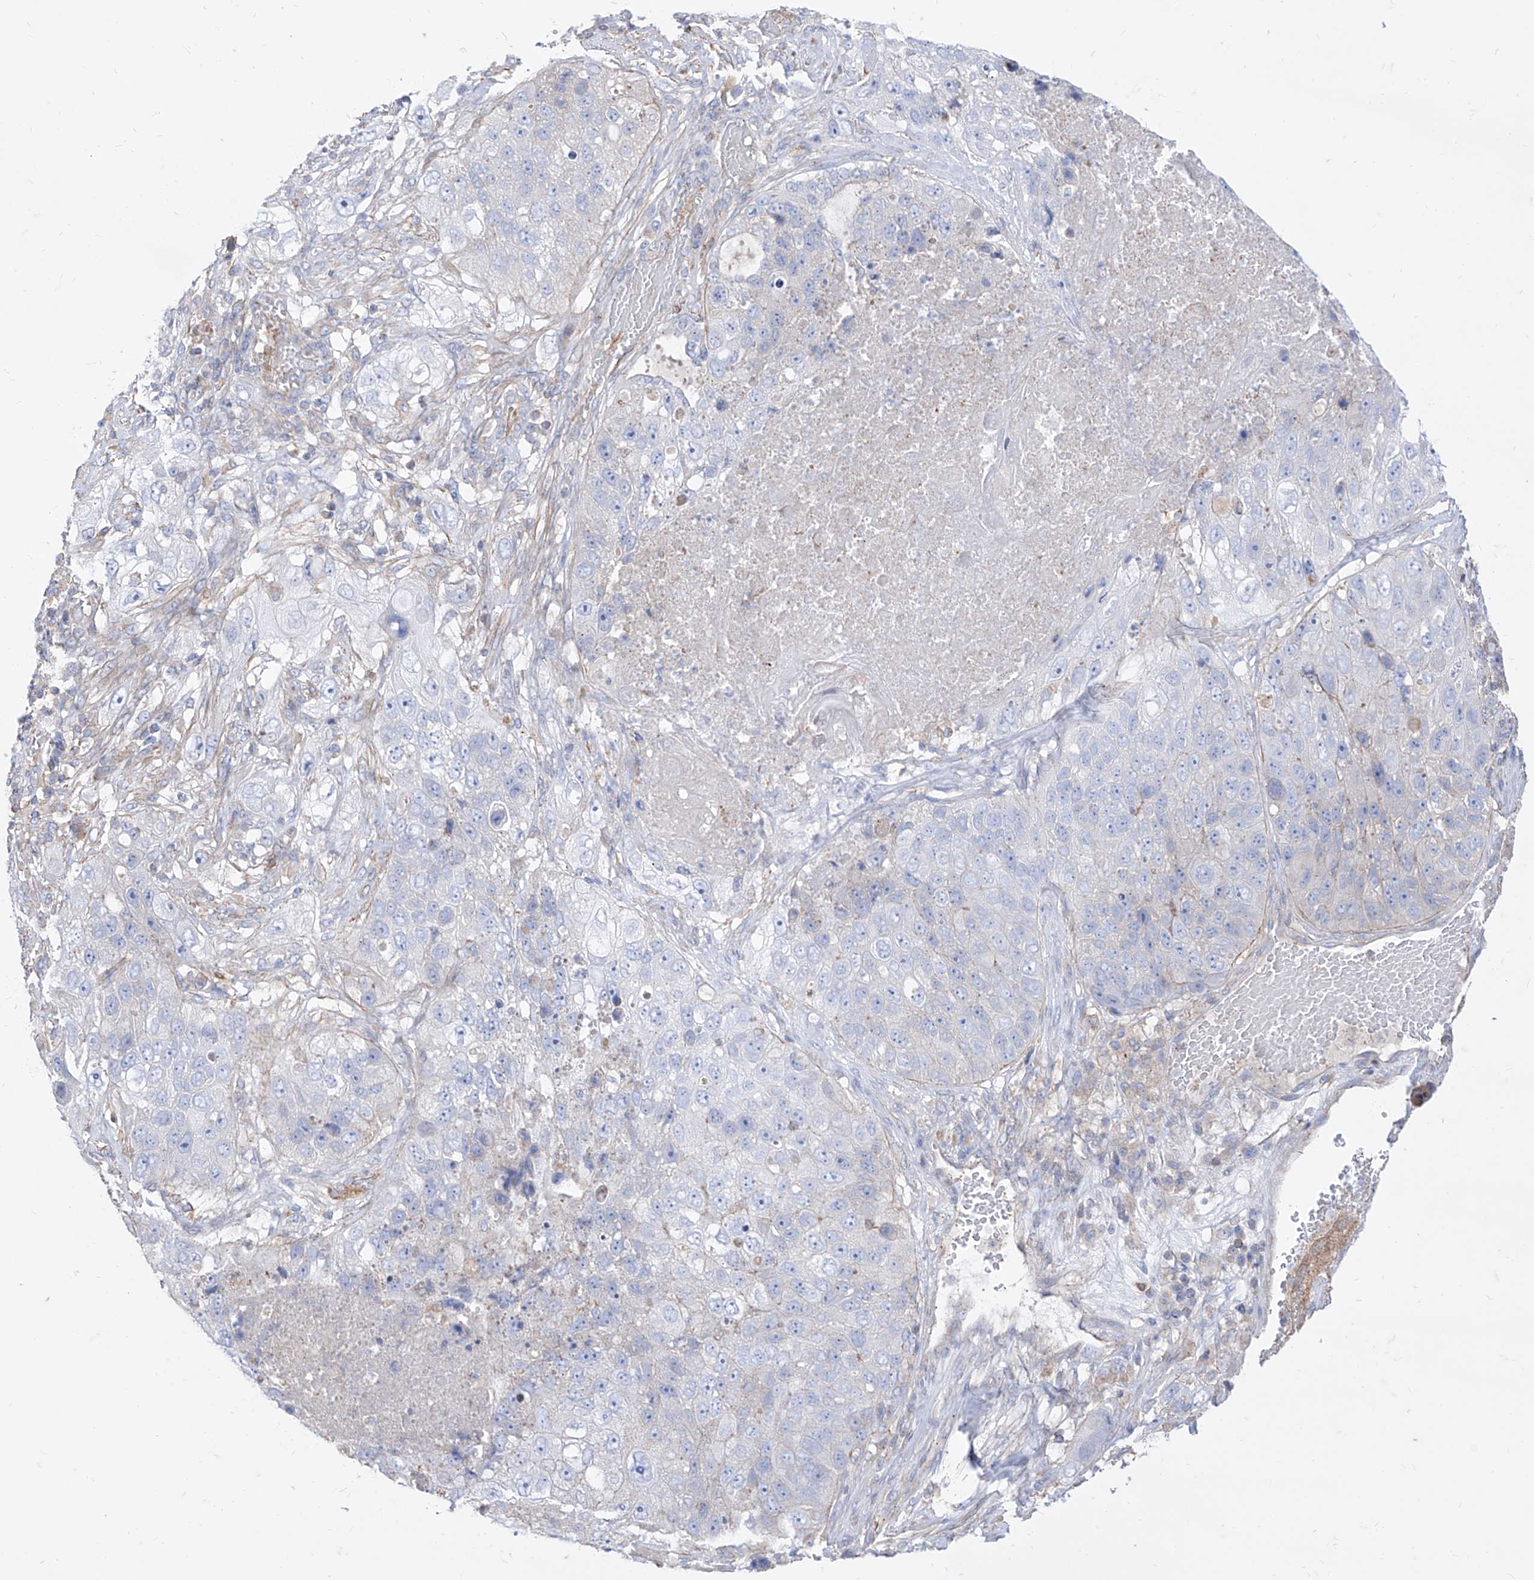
{"staining": {"intensity": "negative", "quantity": "none", "location": "none"}, "tissue": "lung cancer", "cell_type": "Tumor cells", "image_type": "cancer", "snomed": [{"axis": "morphology", "description": "Squamous cell carcinoma, NOS"}, {"axis": "topography", "description": "Lung"}], "caption": "High magnification brightfield microscopy of lung cancer (squamous cell carcinoma) stained with DAB (3,3'-diaminobenzidine) (brown) and counterstained with hematoxylin (blue): tumor cells show no significant staining. Brightfield microscopy of immunohistochemistry (IHC) stained with DAB (3,3'-diaminobenzidine) (brown) and hematoxylin (blue), captured at high magnification.", "gene": "C1orf74", "patient": {"sex": "male", "age": 61}}